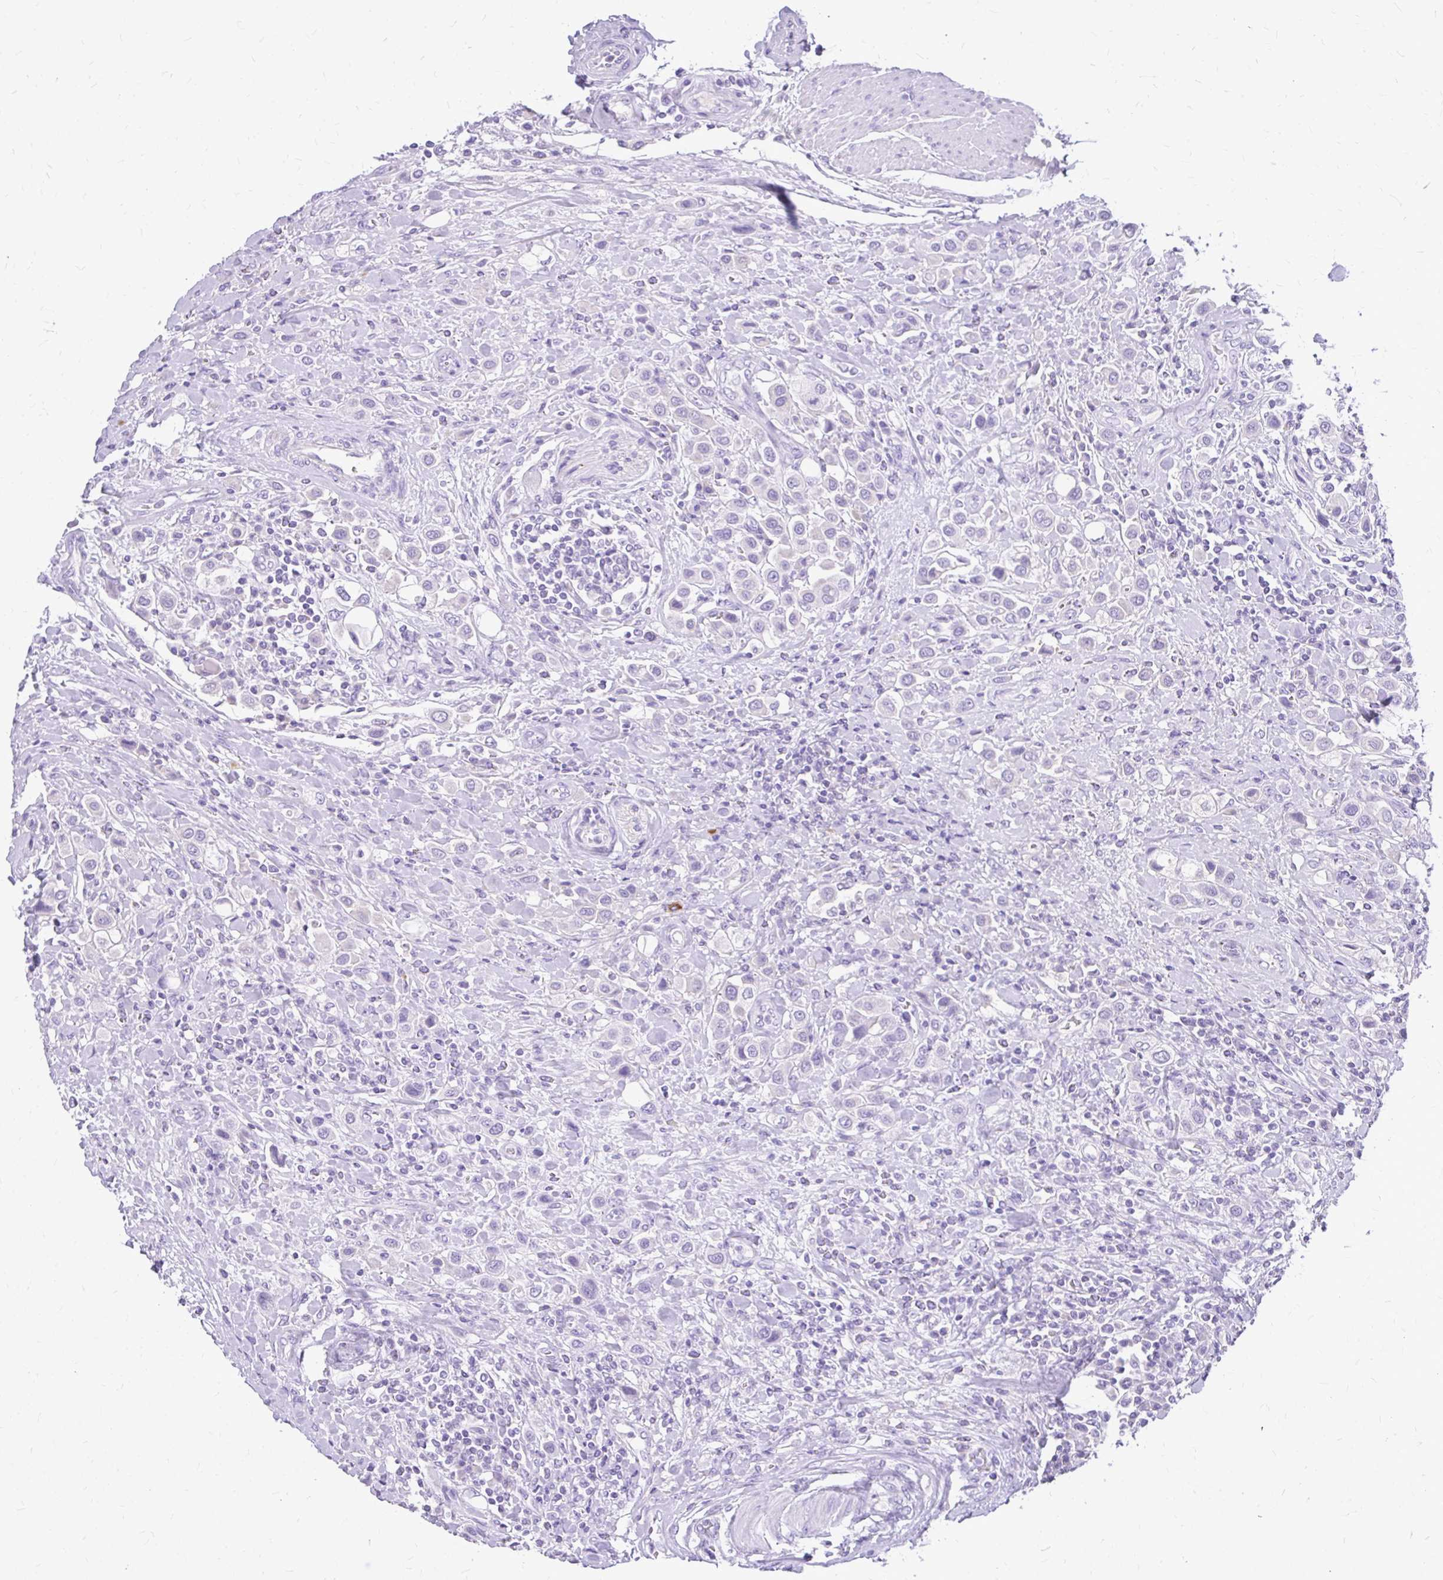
{"staining": {"intensity": "negative", "quantity": "none", "location": "none"}, "tissue": "urothelial cancer", "cell_type": "Tumor cells", "image_type": "cancer", "snomed": [{"axis": "morphology", "description": "Urothelial carcinoma, High grade"}, {"axis": "topography", "description": "Urinary bladder"}], "caption": "High-grade urothelial carcinoma was stained to show a protein in brown. There is no significant expression in tumor cells.", "gene": "MAP1LC3A", "patient": {"sex": "male", "age": 50}}